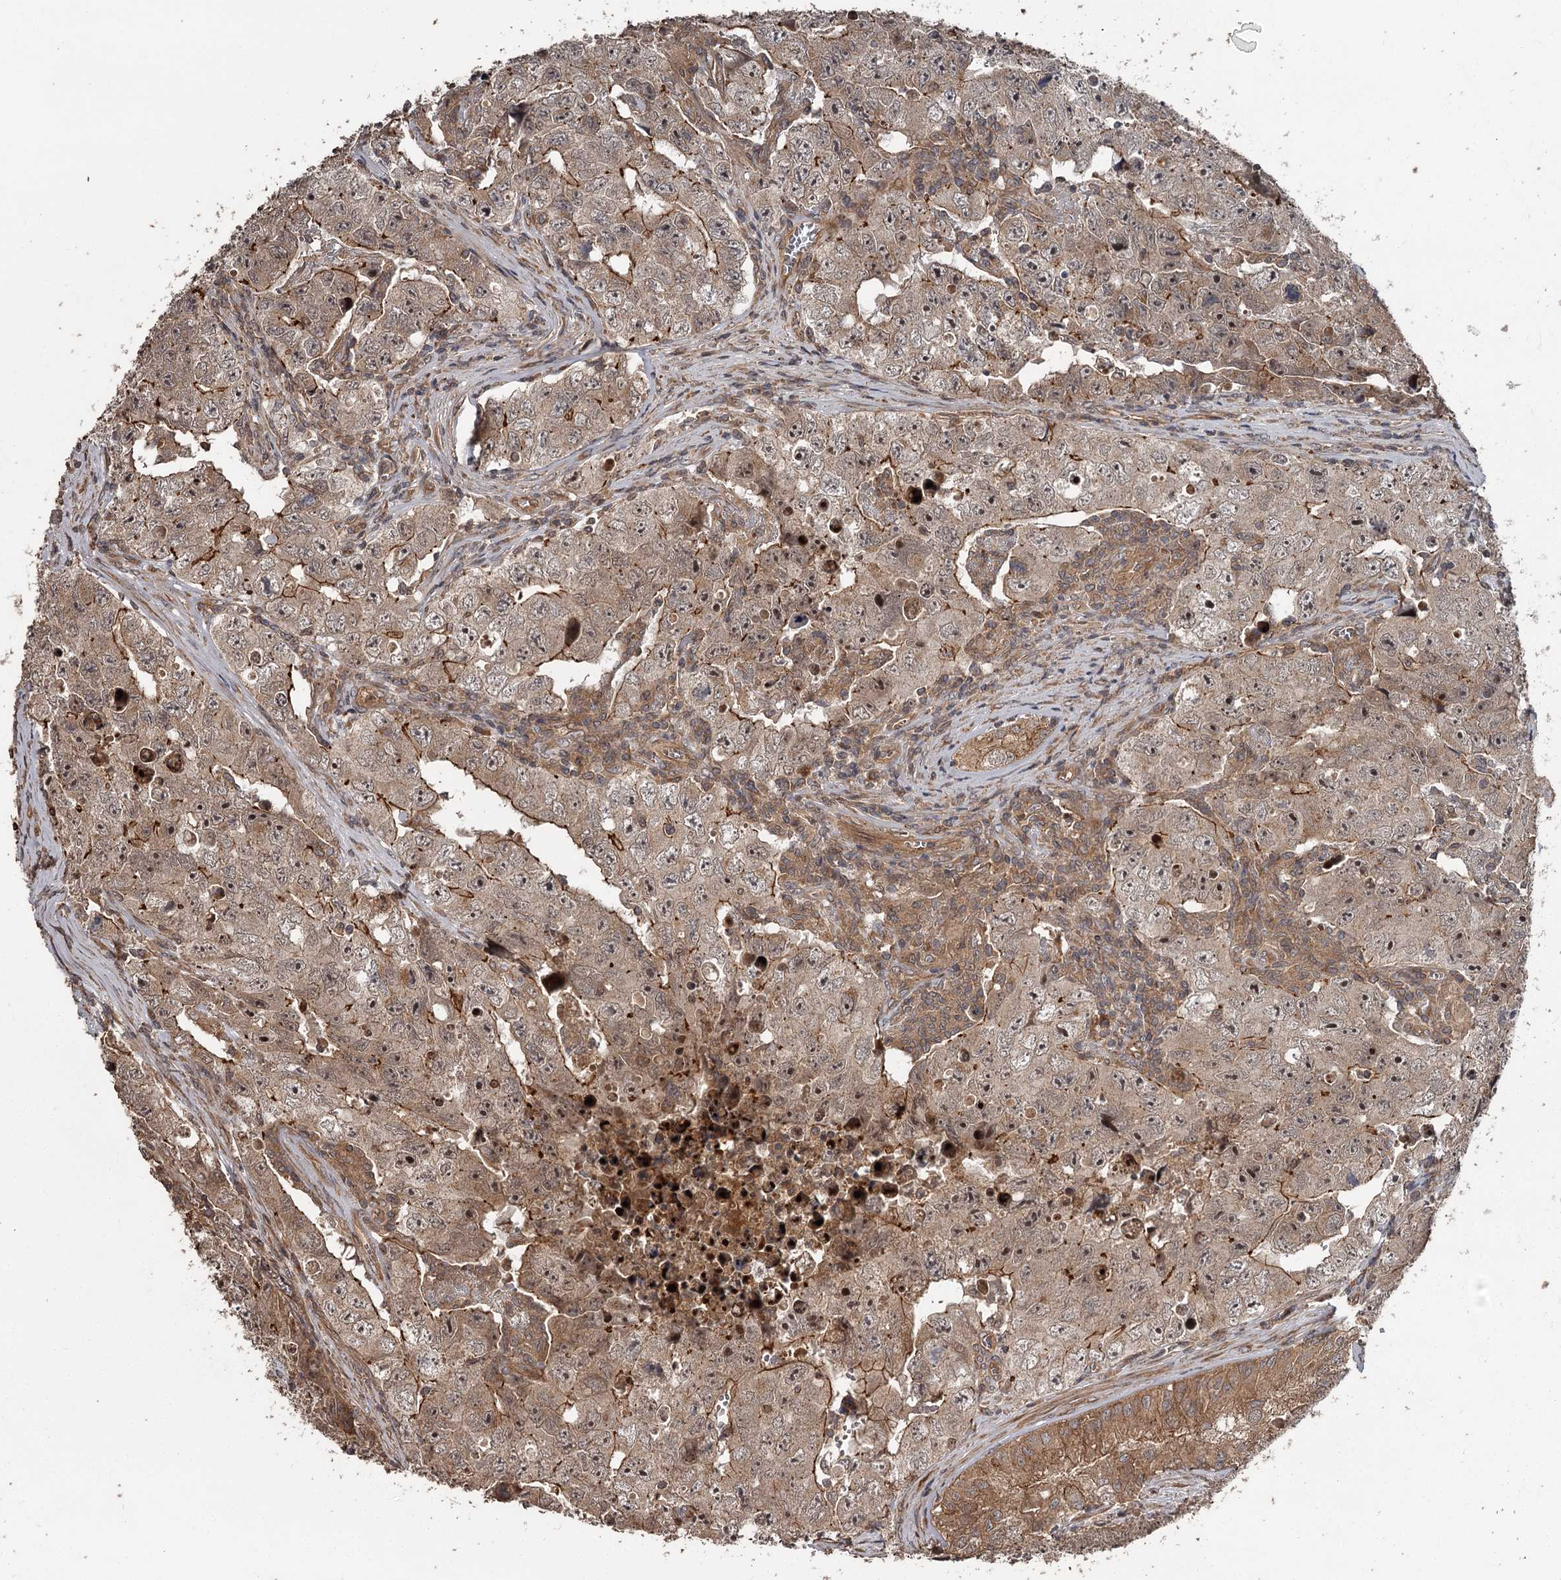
{"staining": {"intensity": "moderate", "quantity": ">75%", "location": "cytoplasmic/membranous"}, "tissue": "testis cancer", "cell_type": "Tumor cells", "image_type": "cancer", "snomed": [{"axis": "morphology", "description": "Carcinoma, Embryonal, NOS"}, {"axis": "topography", "description": "Testis"}], "caption": "About >75% of tumor cells in human embryonal carcinoma (testis) demonstrate moderate cytoplasmic/membranous protein staining as visualized by brown immunohistochemical staining.", "gene": "RAB21", "patient": {"sex": "male", "age": 17}}